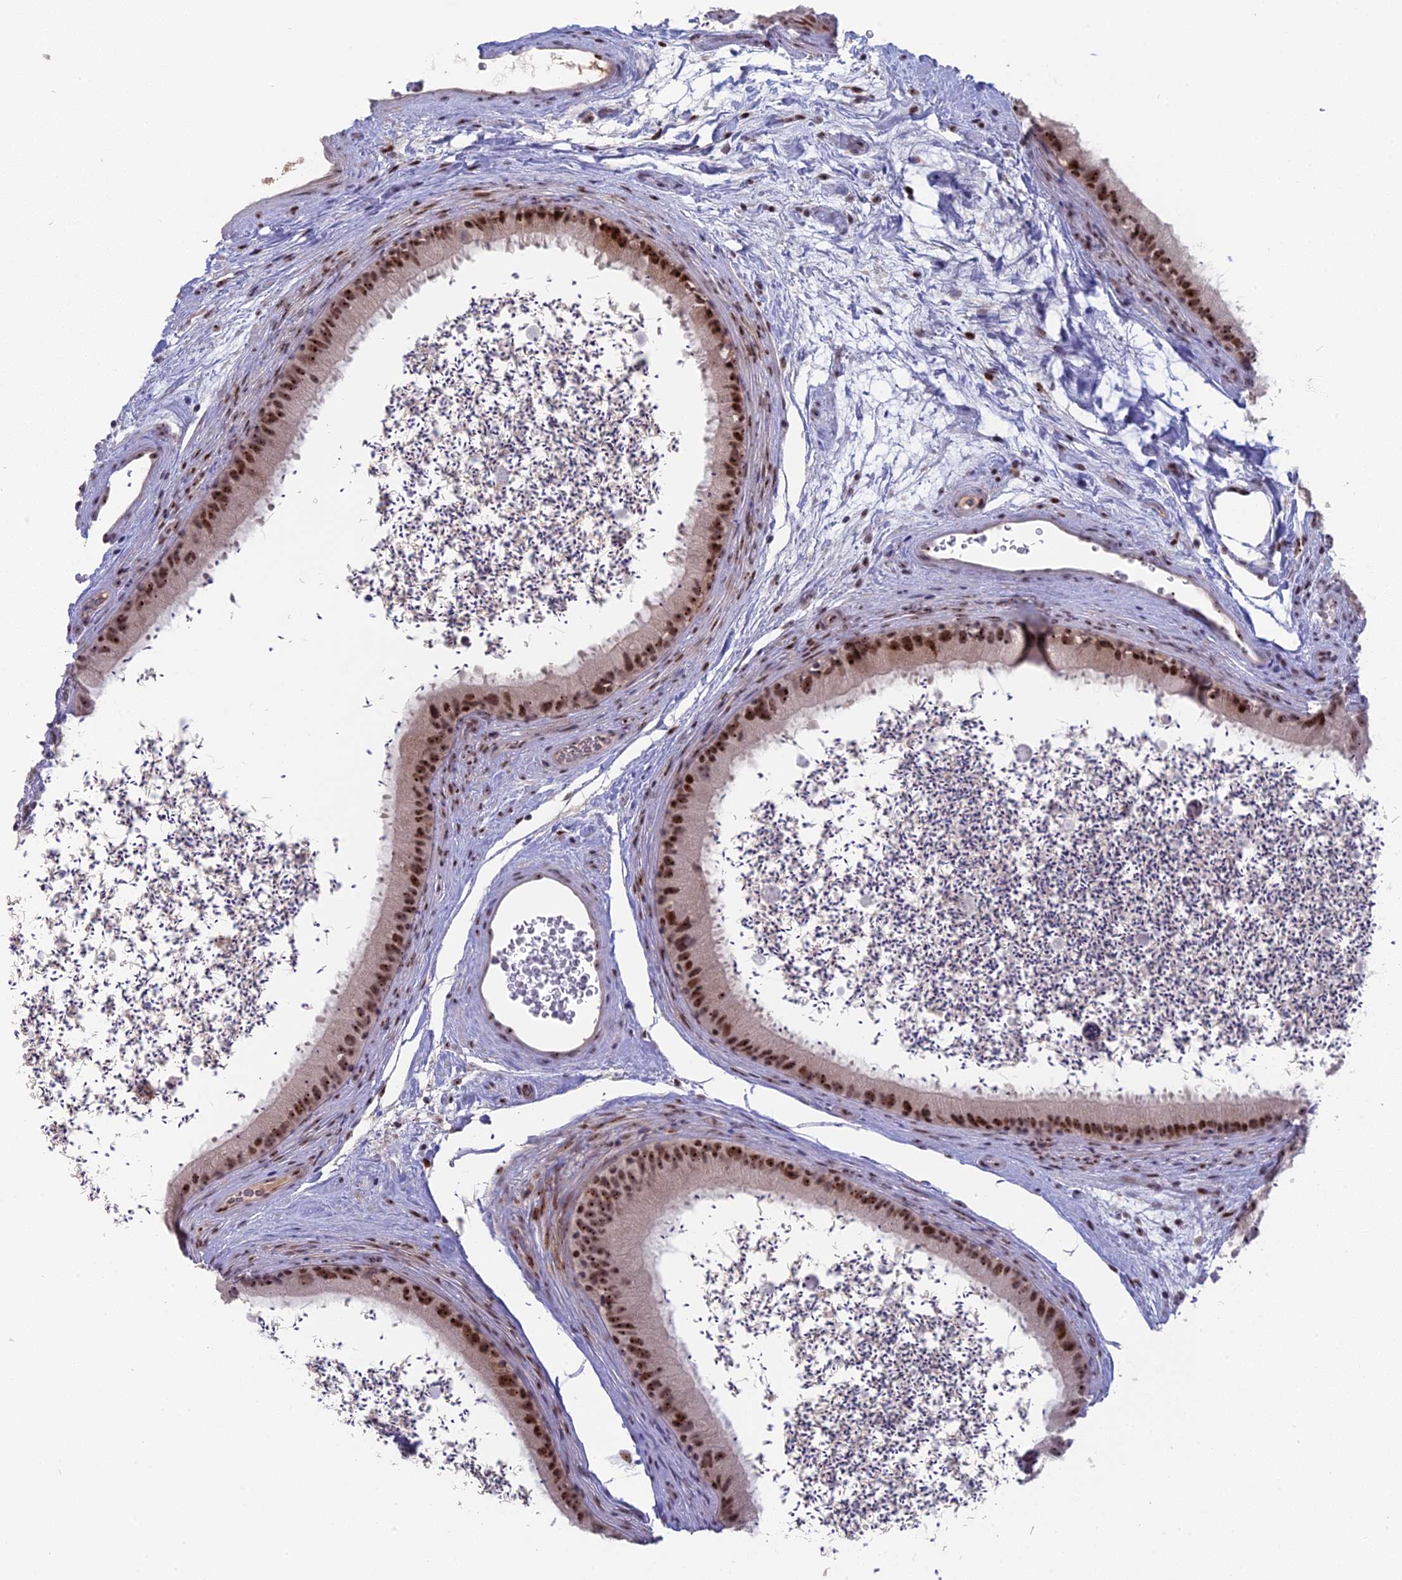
{"staining": {"intensity": "strong", "quantity": ">75%", "location": "nuclear"}, "tissue": "epididymis", "cell_type": "Glandular cells", "image_type": "normal", "snomed": [{"axis": "morphology", "description": "Normal tissue, NOS"}, {"axis": "topography", "description": "Epididymis, spermatic cord, NOS"}], "caption": "Immunohistochemical staining of unremarkable human epididymis displays strong nuclear protein positivity in about >75% of glandular cells. (DAB (3,3'-diaminobenzidine) IHC with brightfield microscopy, high magnification).", "gene": "FAM131A", "patient": {"sex": "male", "age": 50}}